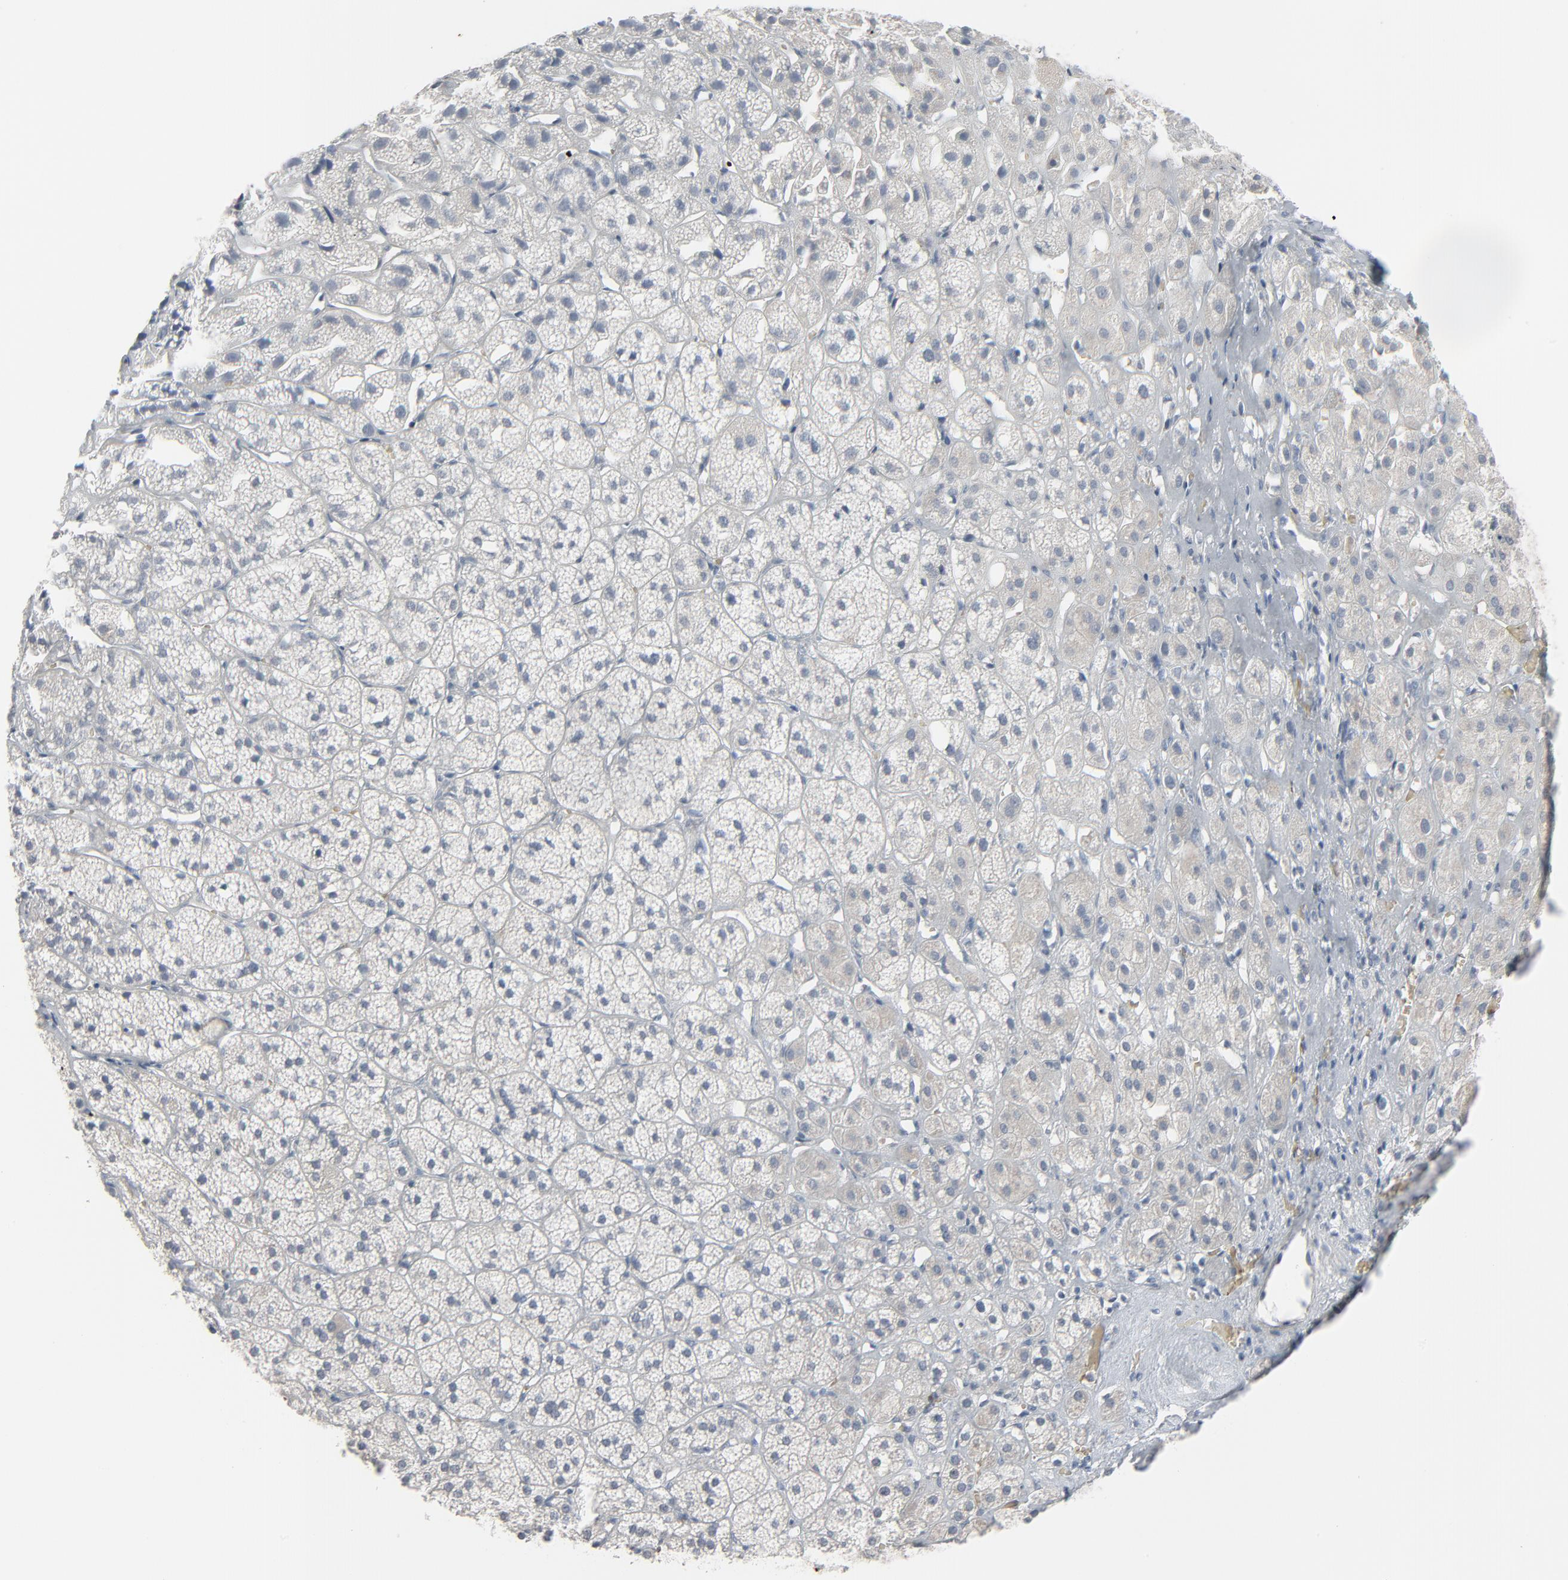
{"staining": {"intensity": "weak", "quantity": "<25%", "location": "cytoplasmic/membranous"}, "tissue": "adrenal gland", "cell_type": "Glandular cells", "image_type": "normal", "snomed": [{"axis": "morphology", "description": "Normal tissue, NOS"}, {"axis": "topography", "description": "Adrenal gland"}], "caption": "There is no significant expression in glandular cells of adrenal gland. (DAB immunohistochemistry visualized using brightfield microscopy, high magnification).", "gene": "SAGE1", "patient": {"sex": "female", "age": 71}}